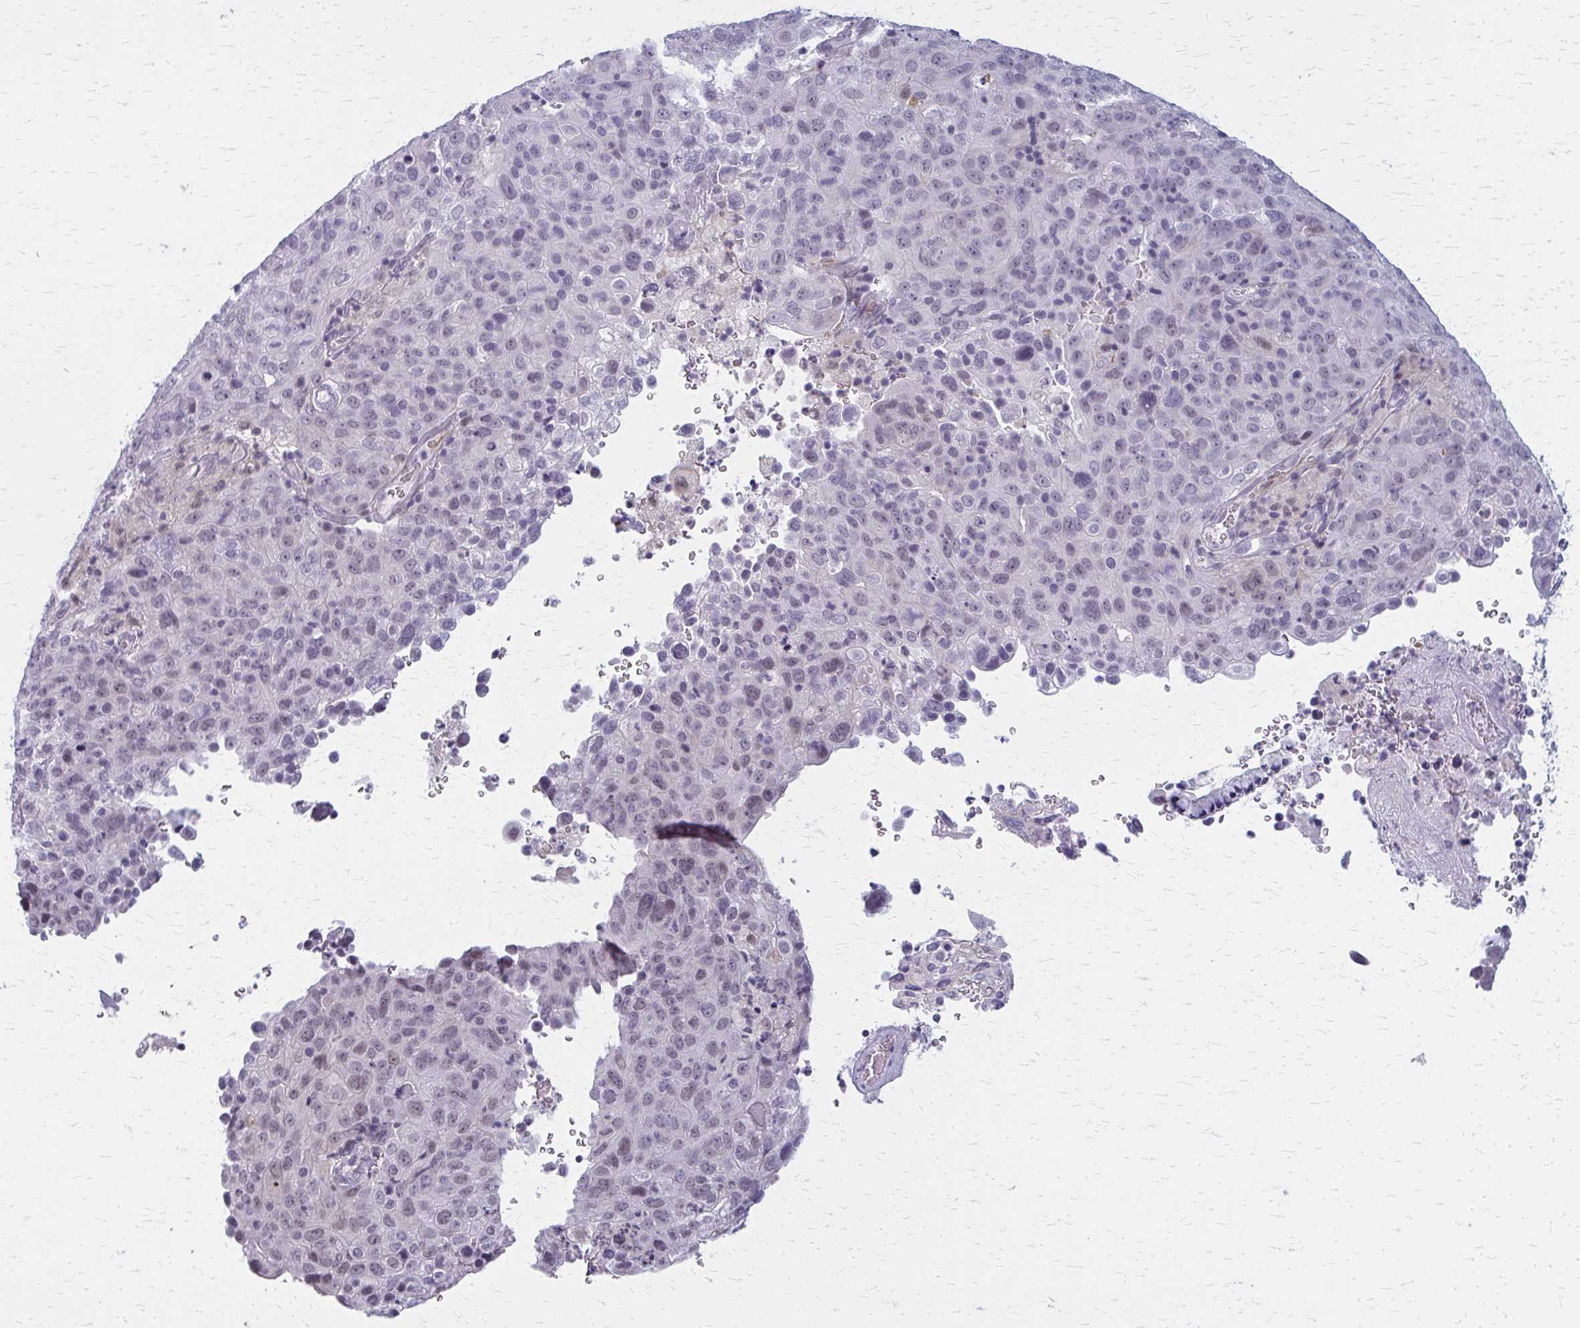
{"staining": {"intensity": "negative", "quantity": "none", "location": "none"}, "tissue": "cervical cancer", "cell_type": "Tumor cells", "image_type": "cancer", "snomed": [{"axis": "morphology", "description": "Squamous cell carcinoma, NOS"}, {"axis": "topography", "description": "Cervix"}], "caption": "Immunohistochemistry (IHC) image of neoplastic tissue: cervical cancer (squamous cell carcinoma) stained with DAB shows no significant protein positivity in tumor cells. Brightfield microscopy of immunohistochemistry (IHC) stained with DAB (brown) and hematoxylin (blue), captured at high magnification.", "gene": "CASQ2", "patient": {"sex": "female", "age": 44}}